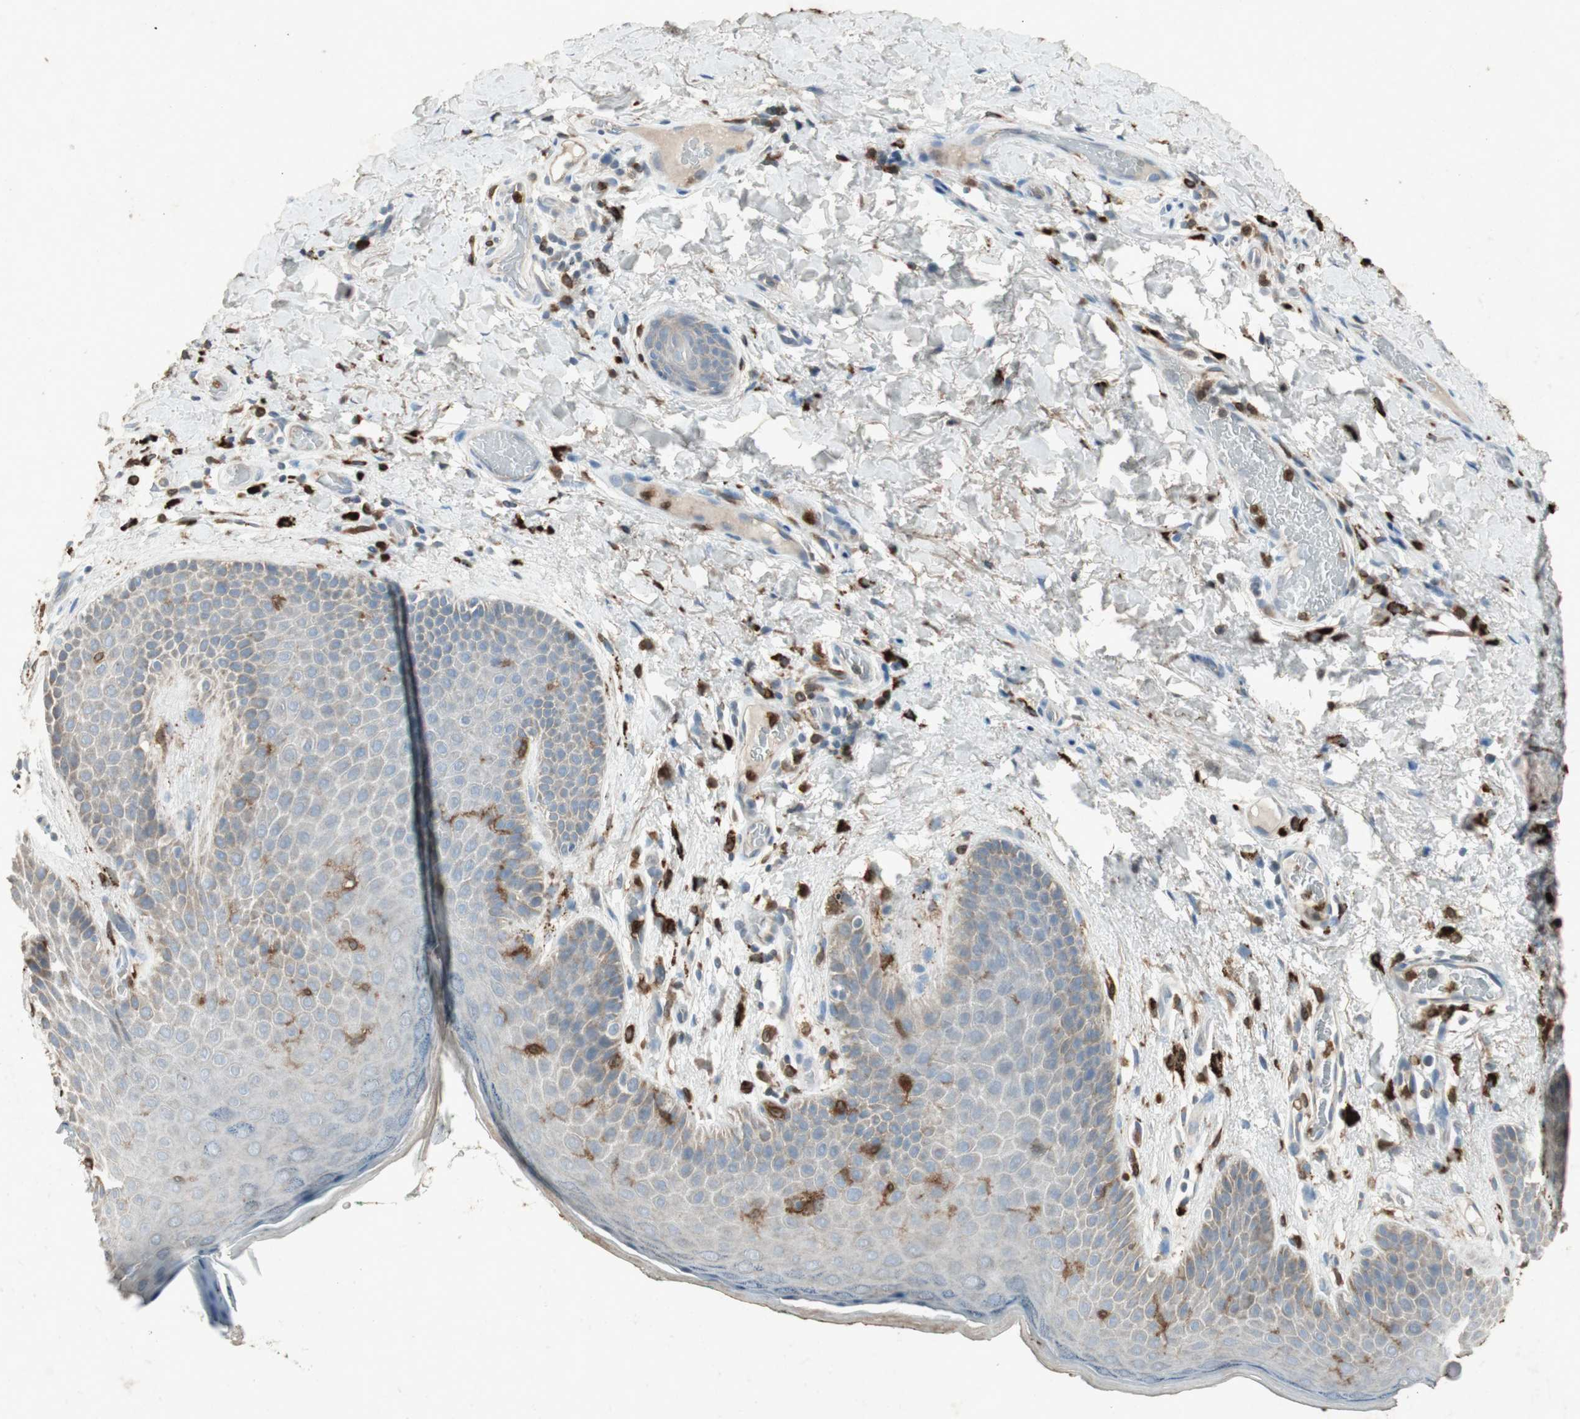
{"staining": {"intensity": "weak", "quantity": "<25%", "location": "cytoplasmic/membranous"}, "tissue": "skin", "cell_type": "Epidermal cells", "image_type": "normal", "snomed": [{"axis": "morphology", "description": "Normal tissue, NOS"}, {"axis": "topography", "description": "Anal"}], "caption": "Skin stained for a protein using immunohistochemistry reveals no staining epidermal cells.", "gene": "TYROBP", "patient": {"sex": "male", "age": 74}}